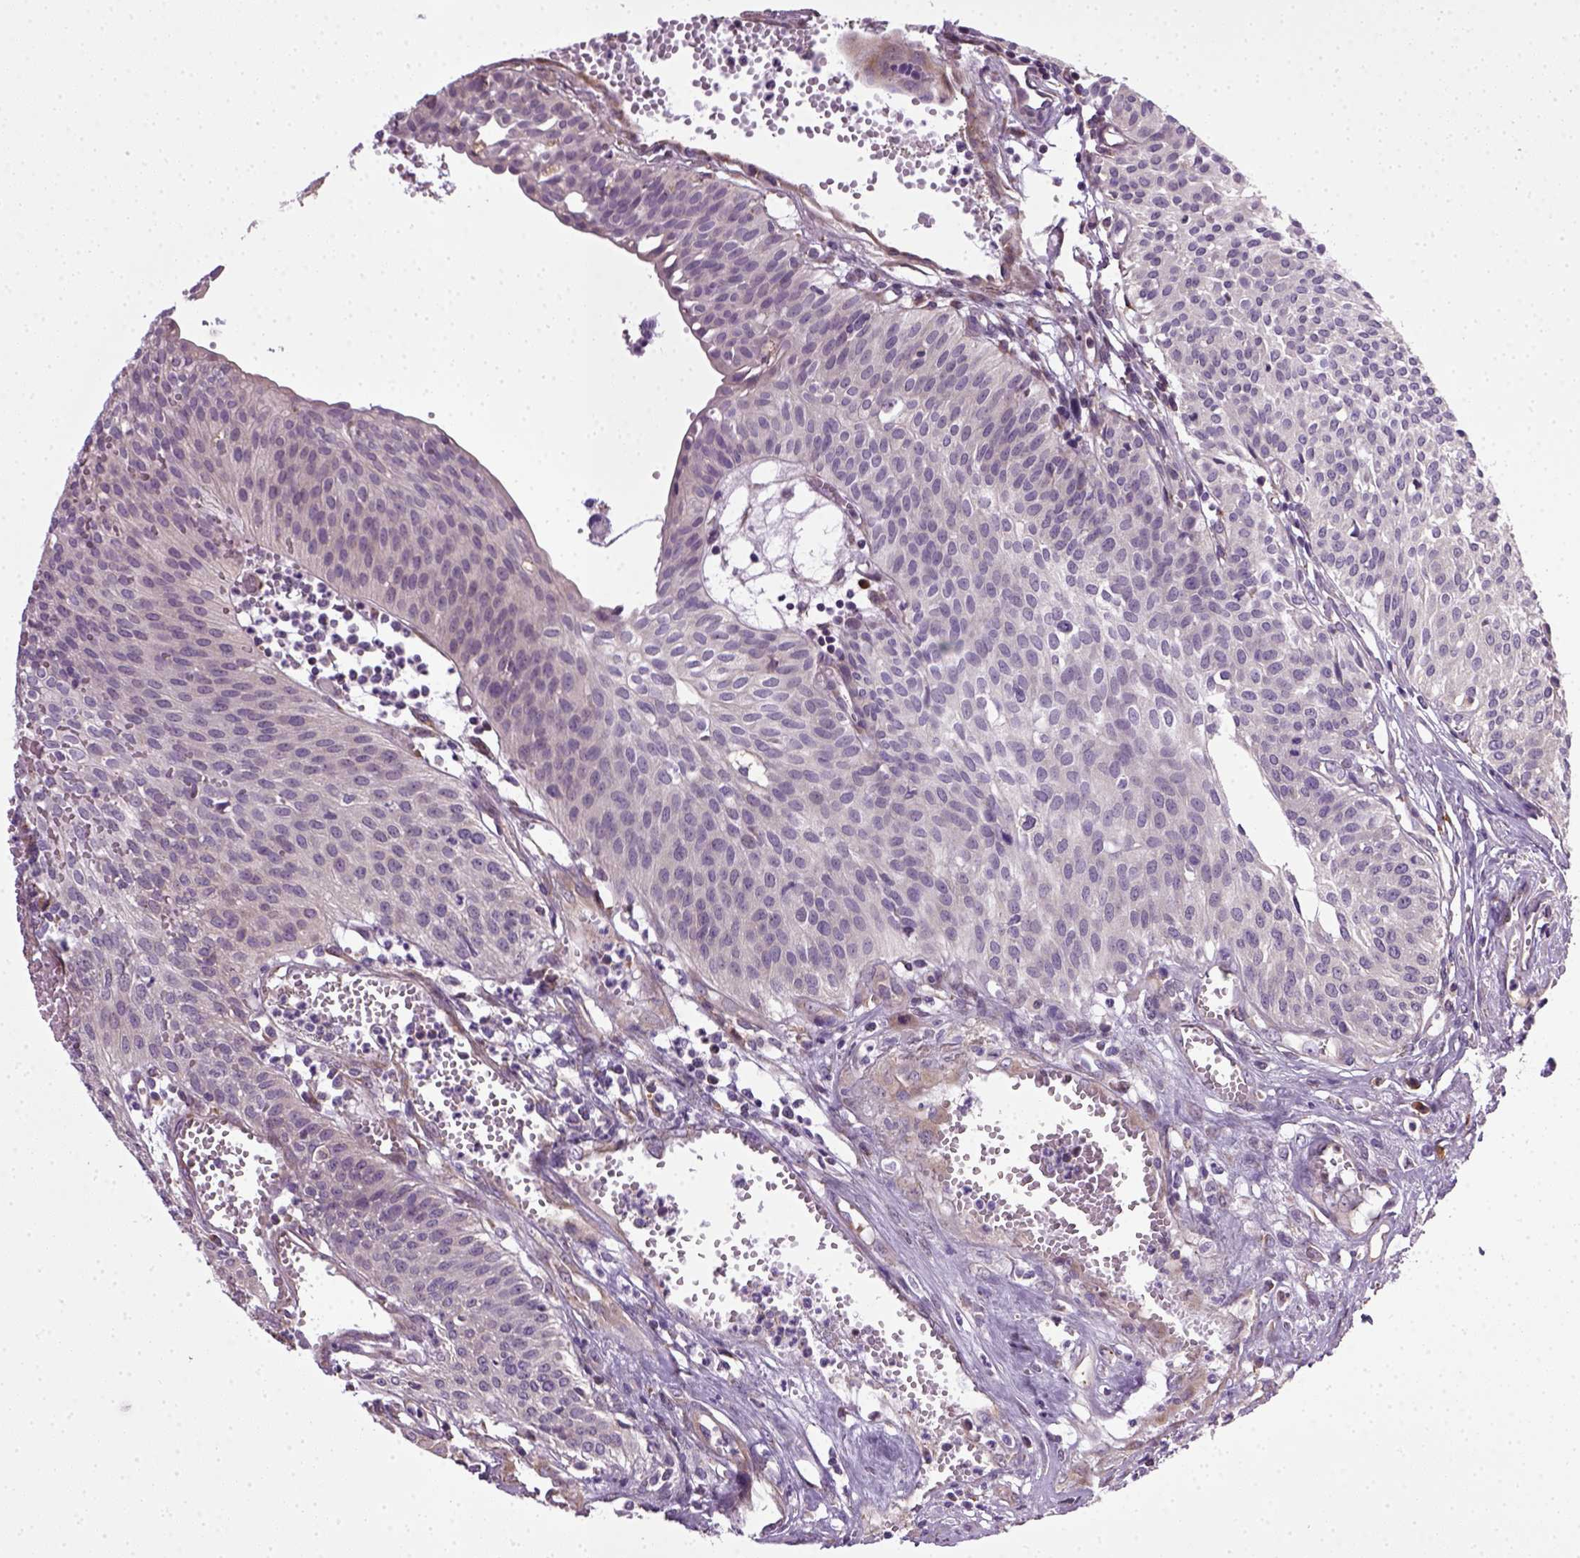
{"staining": {"intensity": "weak", "quantity": "25%-75%", "location": "cytoplasmic/membranous"}, "tissue": "urothelial cancer", "cell_type": "Tumor cells", "image_type": "cancer", "snomed": [{"axis": "morphology", "description": "Urothelial carcinoma, High grade"}, {"axis": "topography", "description": "Urinary bladder"}], "caption": "Protein expression analysis of urothelial cancer displays weak cytoplasmic/membranous expression in about 25%-75% of tumor cells. (IHC, brightfield microscopy, high magnification).", "gene": "TPRG1", "patient": {"sex": "male", "age": 57}}